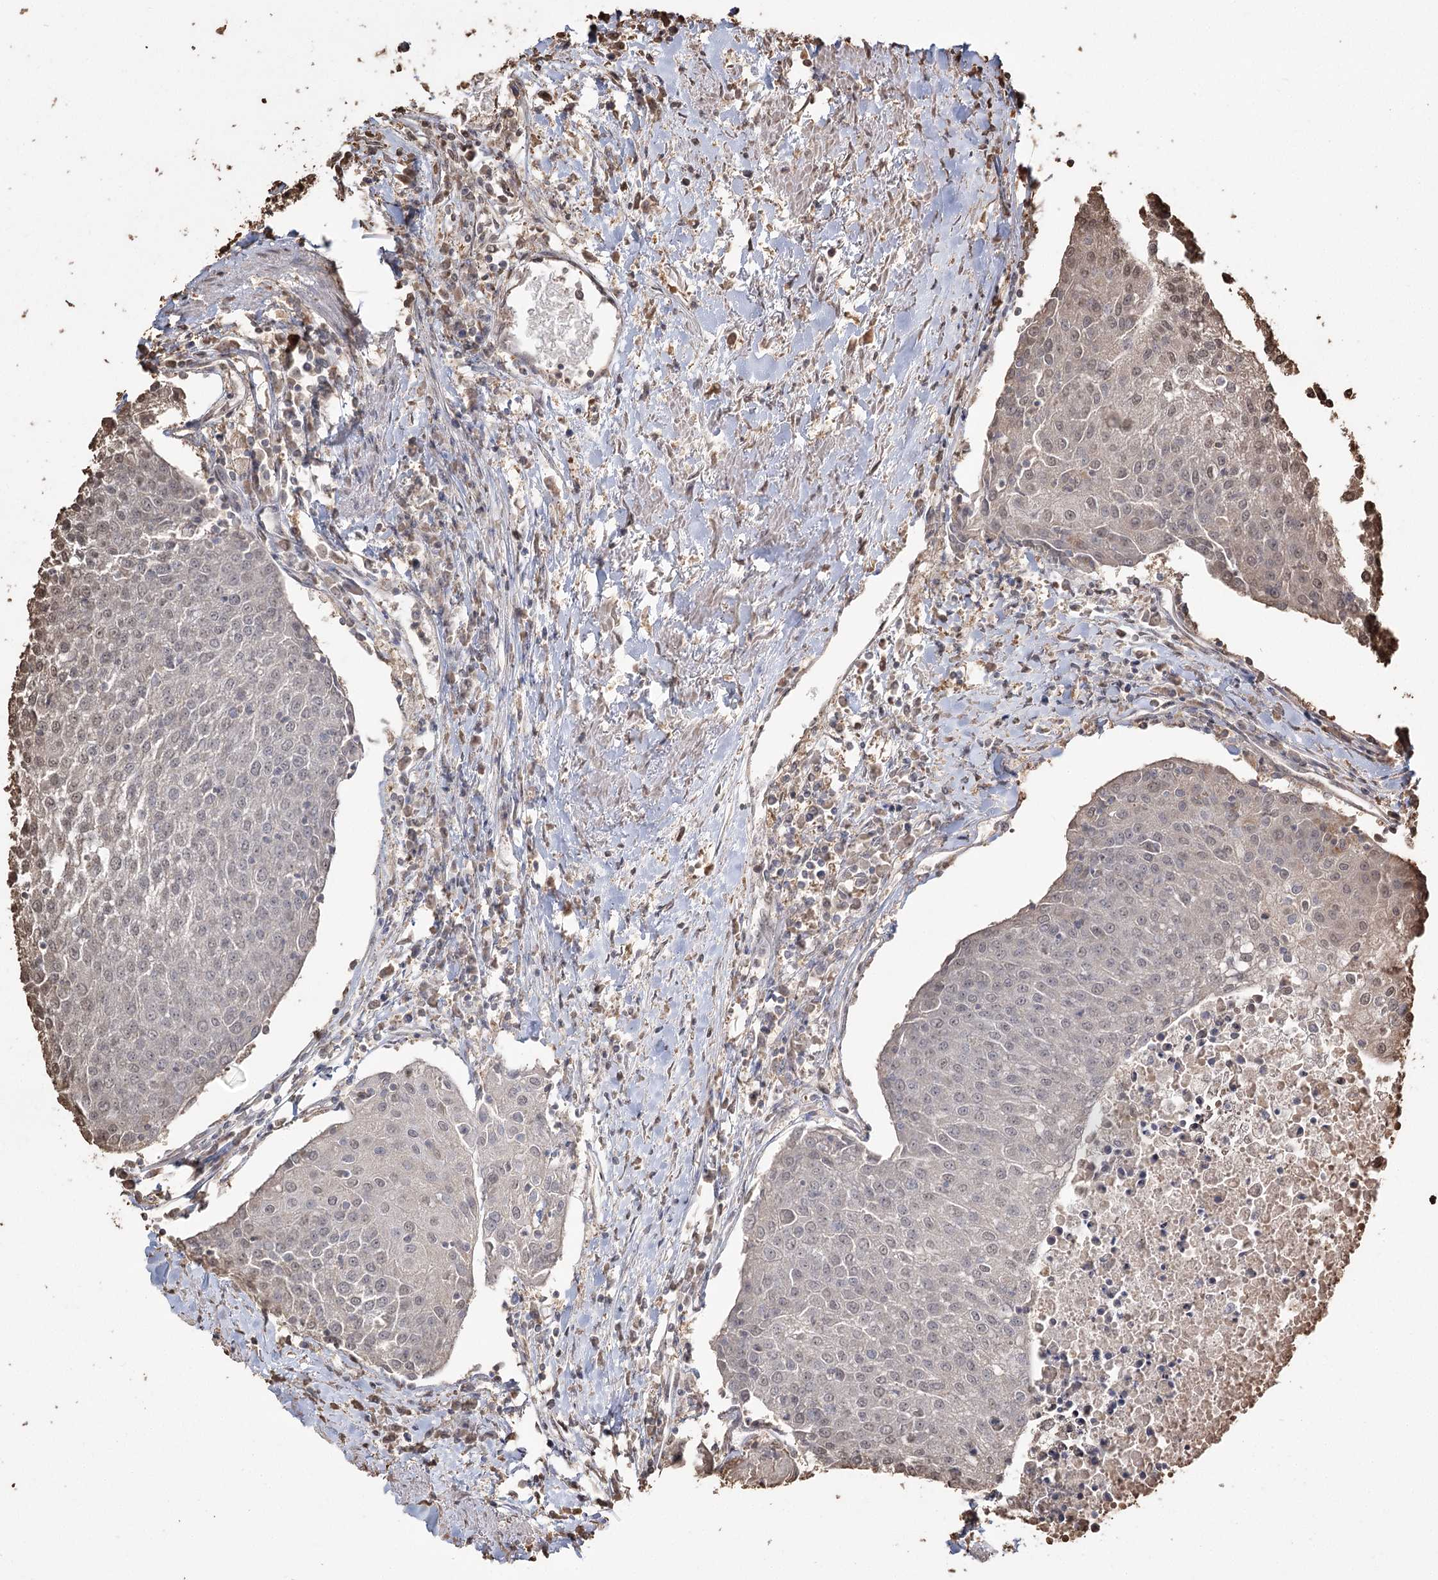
{"staining": {"intensity": "weak", "quantity": "<25%", "location": "nuclear"}, "tissue": "urothelial cancer", "cell_type": "Tumor cells", "image_type": "cancer", "snomed": [{"axis": "morphology", "description": "Urothelial carcinoma, High grade"}, {"axis": "topography", "description": "Urinary bladder"}], "caption": "Protein analysis of urothelial carcinoma (high-grade) shows no significant positivity in tumor cells.", "gene": "PLCH1", "patient": {"sex": "female", "age": 85}}